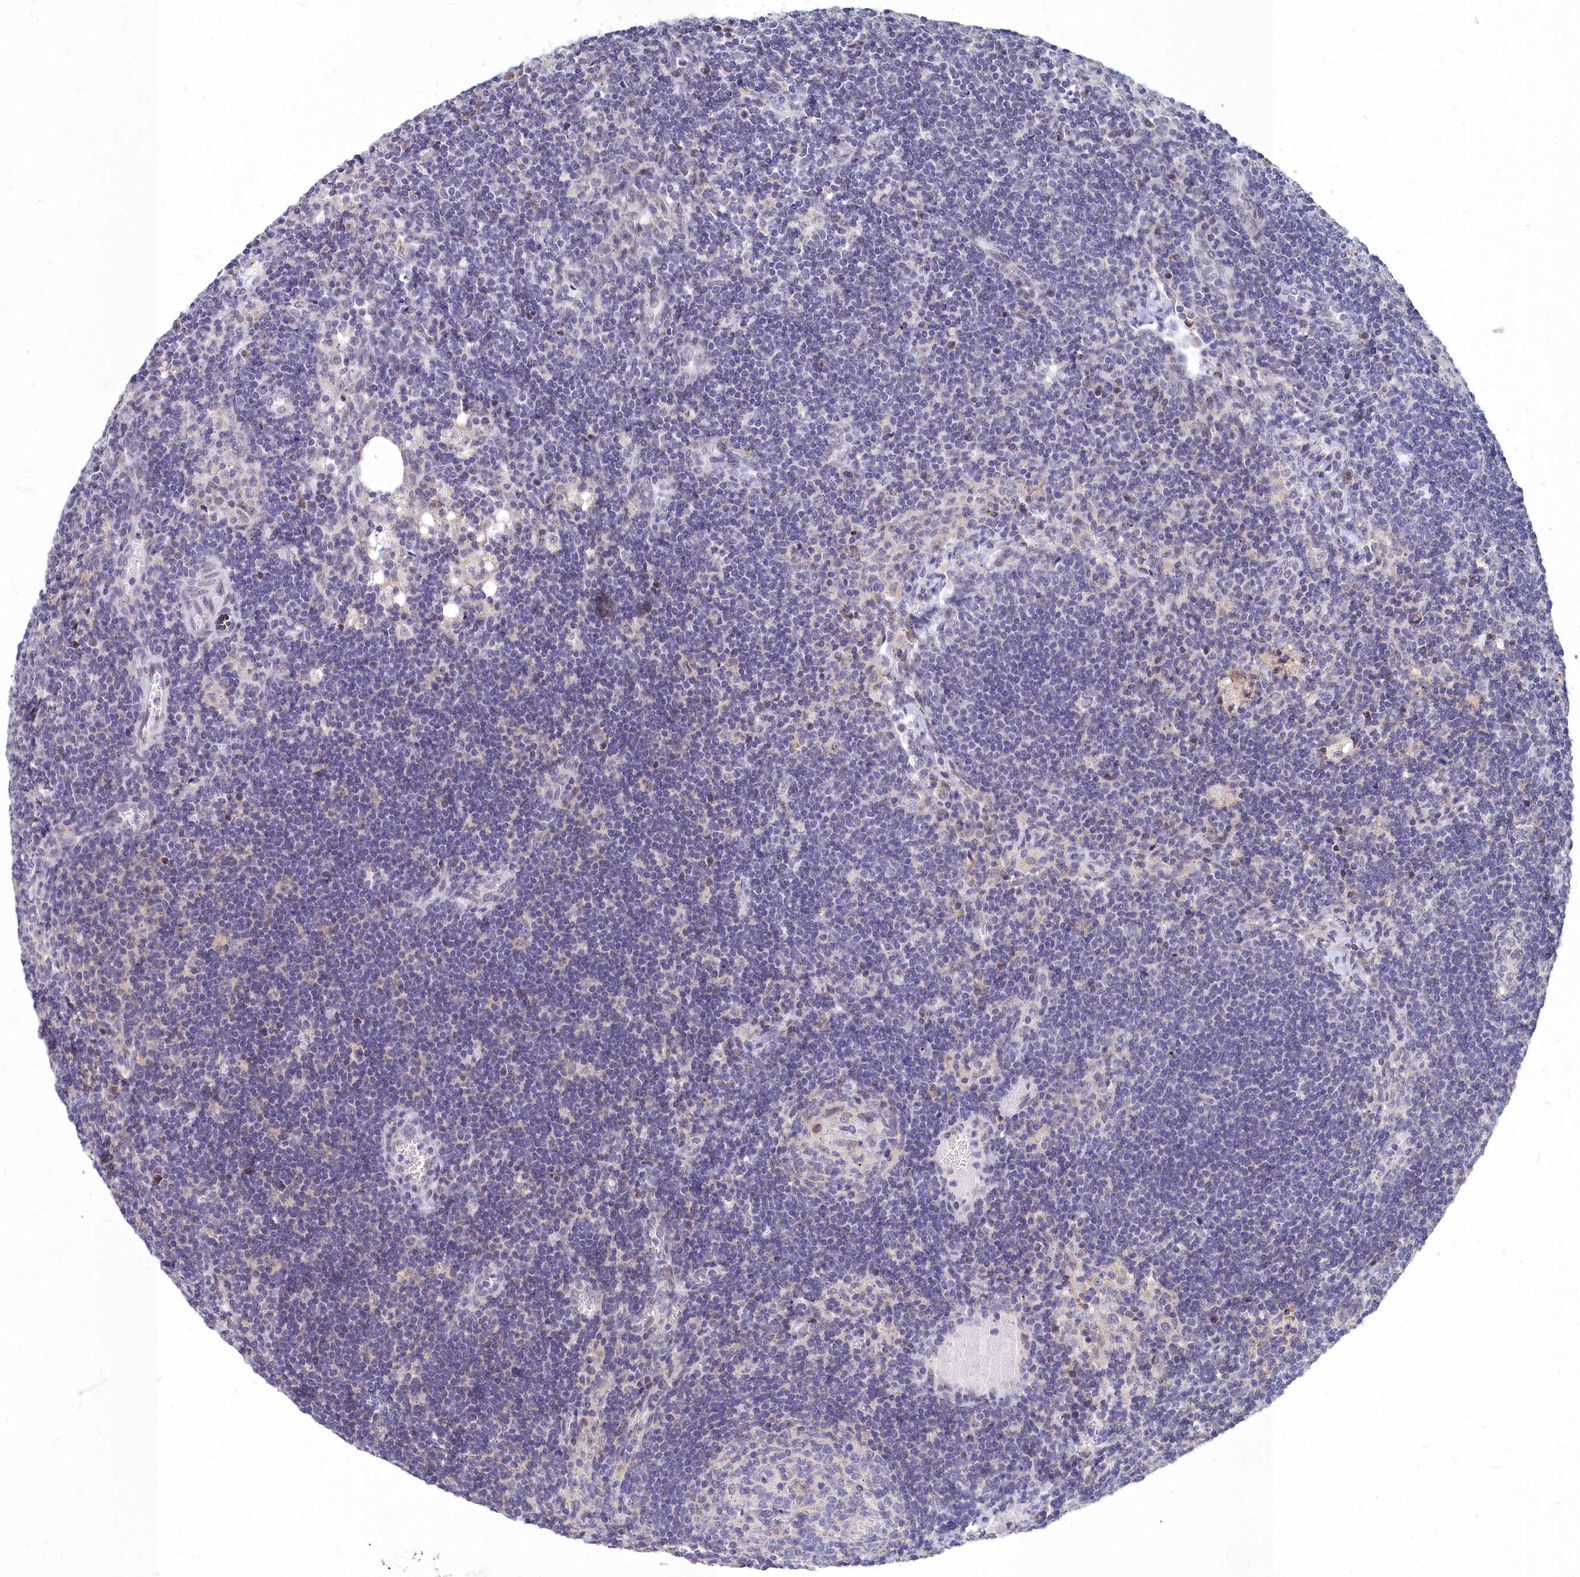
{"staining": {"intensity": "negative", "quantity": "none", "location": "none"}, "tissue": "lymph node", "cell_type": "Germinal center cells", "image_type": "normal", "snomed": [{"axis": "morphology", "description": "Normal tissue, NOS"}, {"axis": "topography", "description": "Lymph node"}], "caption": "This is an IHC histopathology image of normal lymph node. There is no positivity in germinal center cells.", "gene": "NOXA1", "patient": {"sex": "female", "age": 73}}